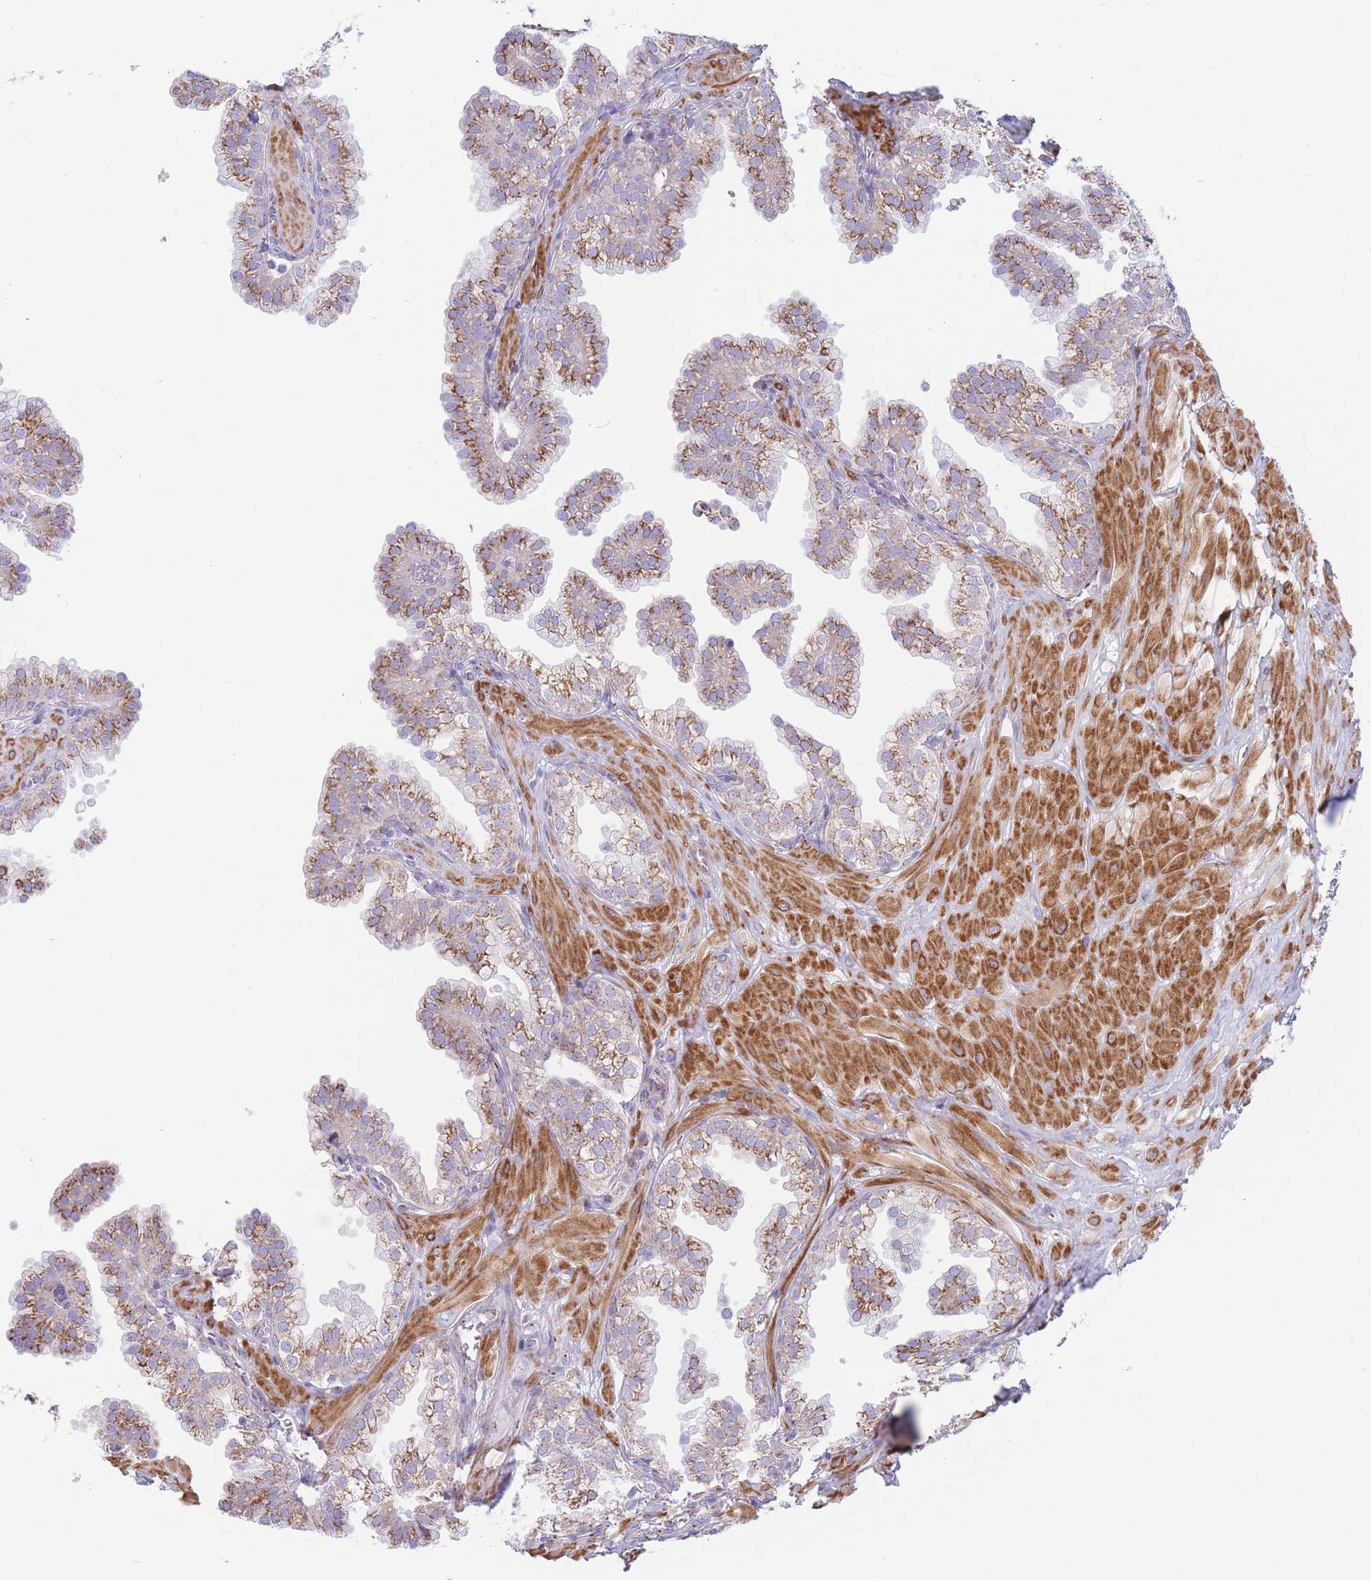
{"staining": {"intensity": "strong", "quantity": ">75%", "location": "cytoplasmic/membranous"}, "tissue": "prostate", "cell_type": "Glandular cells", "image_type": "normal", "snomed": [{"axis": "morphology", "description": "Normal tissue, NOS"}, {"axis": "topography", "description": "Prostate"}, {"axis": "topography", "description": "Peripheral nerve tissue"}], "caption": "This micrograph reveals IHC staining of normal prostate, with high strong cytoplasmic/membranous staining in about >75% of glandular cells.", "gene": "MPND", "patient": {"sex": "male", "age": 55}}